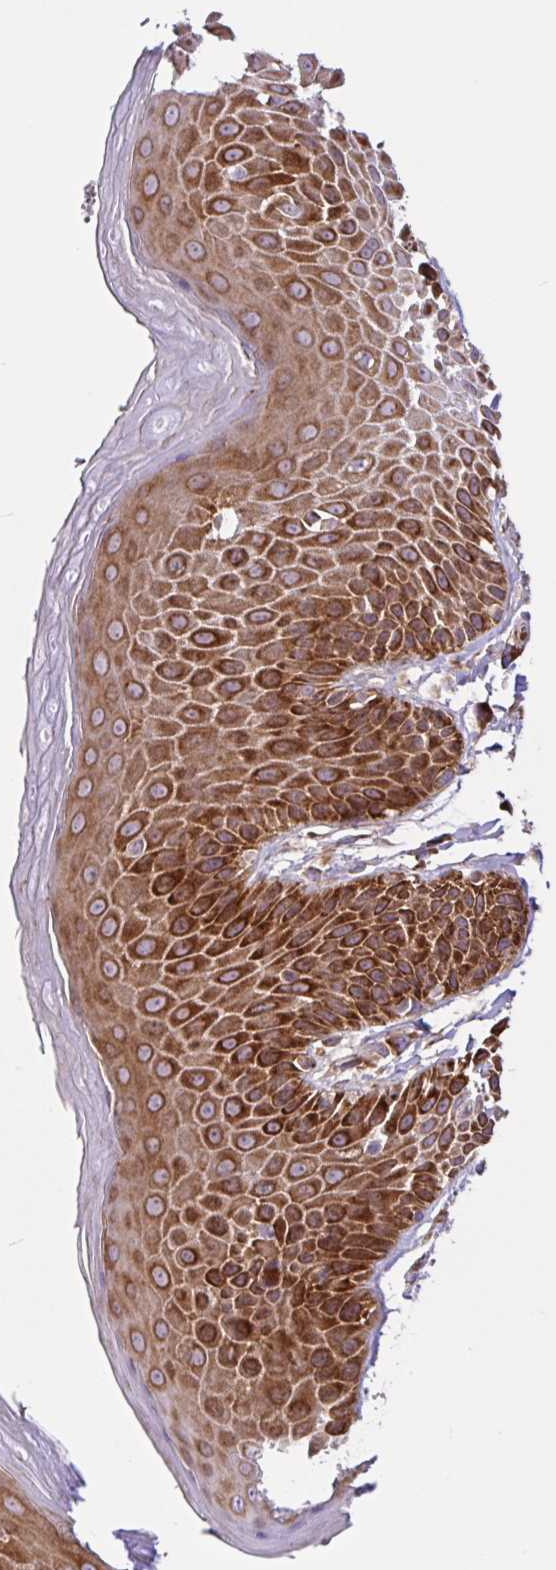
{"staining": {"intensity": "strong", "quantity": ">75%", "location": "cytoplasmic/membranous"}, "tissue": "skin", "cell_type": "Epidermal cells", "image_type": "normal", "snomed": [{"axis": "morphology", "description": "Normal tissue, NOS"}, {"axis": "topography", "description": "Peripheral nerve tissue"}], "caption": "A high-resolution photomicrograph shows immunohistochemistry staining of normal skin, which shows strong cytoplasmic/membranous expression in approximately >75% of epidermal cells.", "gene": "NTPCR", "patient": {"sex": "male", "age": 51}}